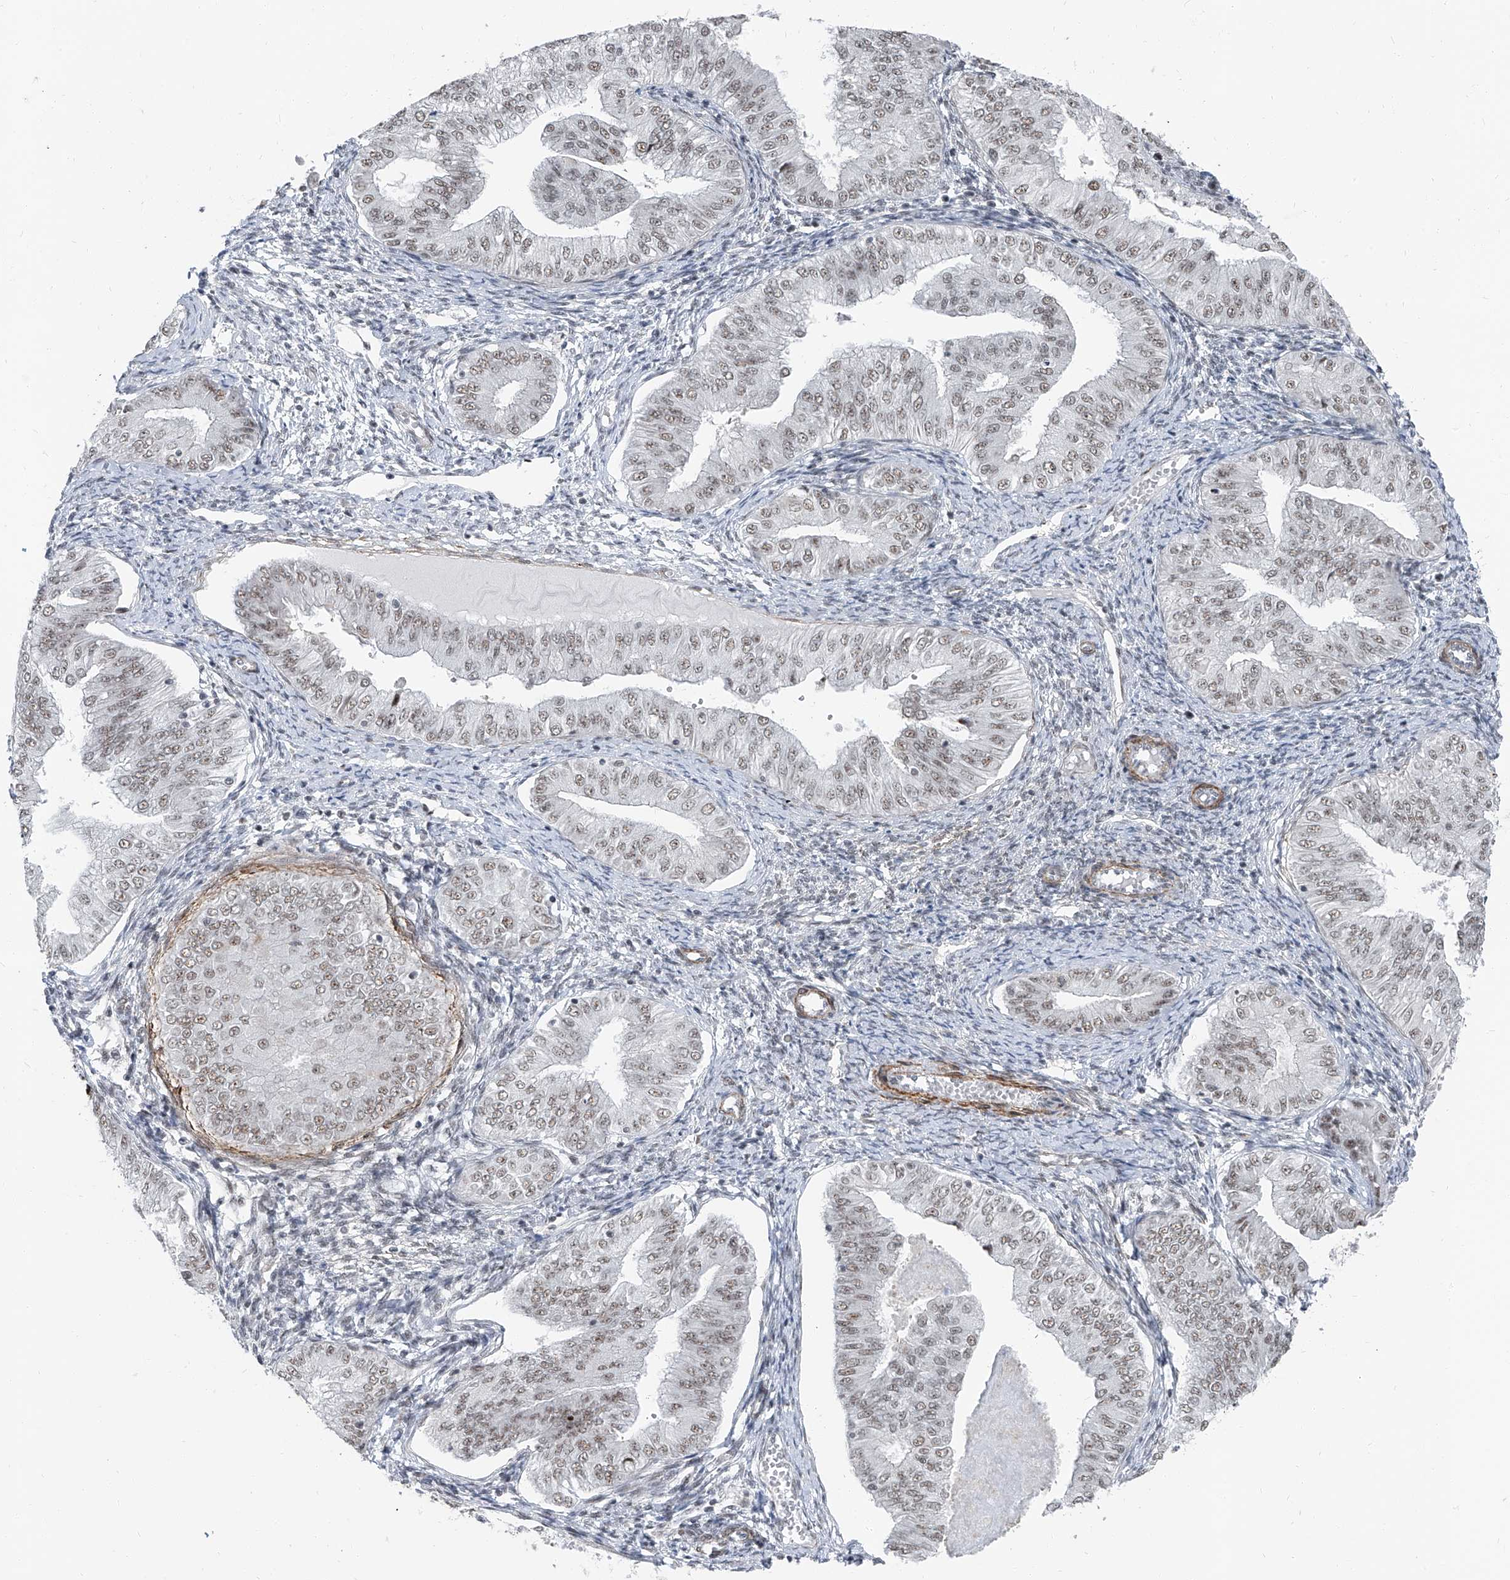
{"staining": {"intensity": "weak", "quantity": "25%-75%", "location": "nuclear"}, "tissue": "endometrial cancer", "cell_type": "Tumor cells", "image_type": "cancer", "snomed": [{"axis": "morphology", "description": "Normal tissue, NOS"}, {"axis": "morphology", "description": "Adenocarcinoma, NOS"}, {"axis": "topography", "description": "Endometrium"}], "caption": "A brown stain shows weak nuclear expression of a protein in endometrial adenocarcinoma tumor cells.", "gene": "TXLNB", "patient": {"sex": "female", "age": 53}}